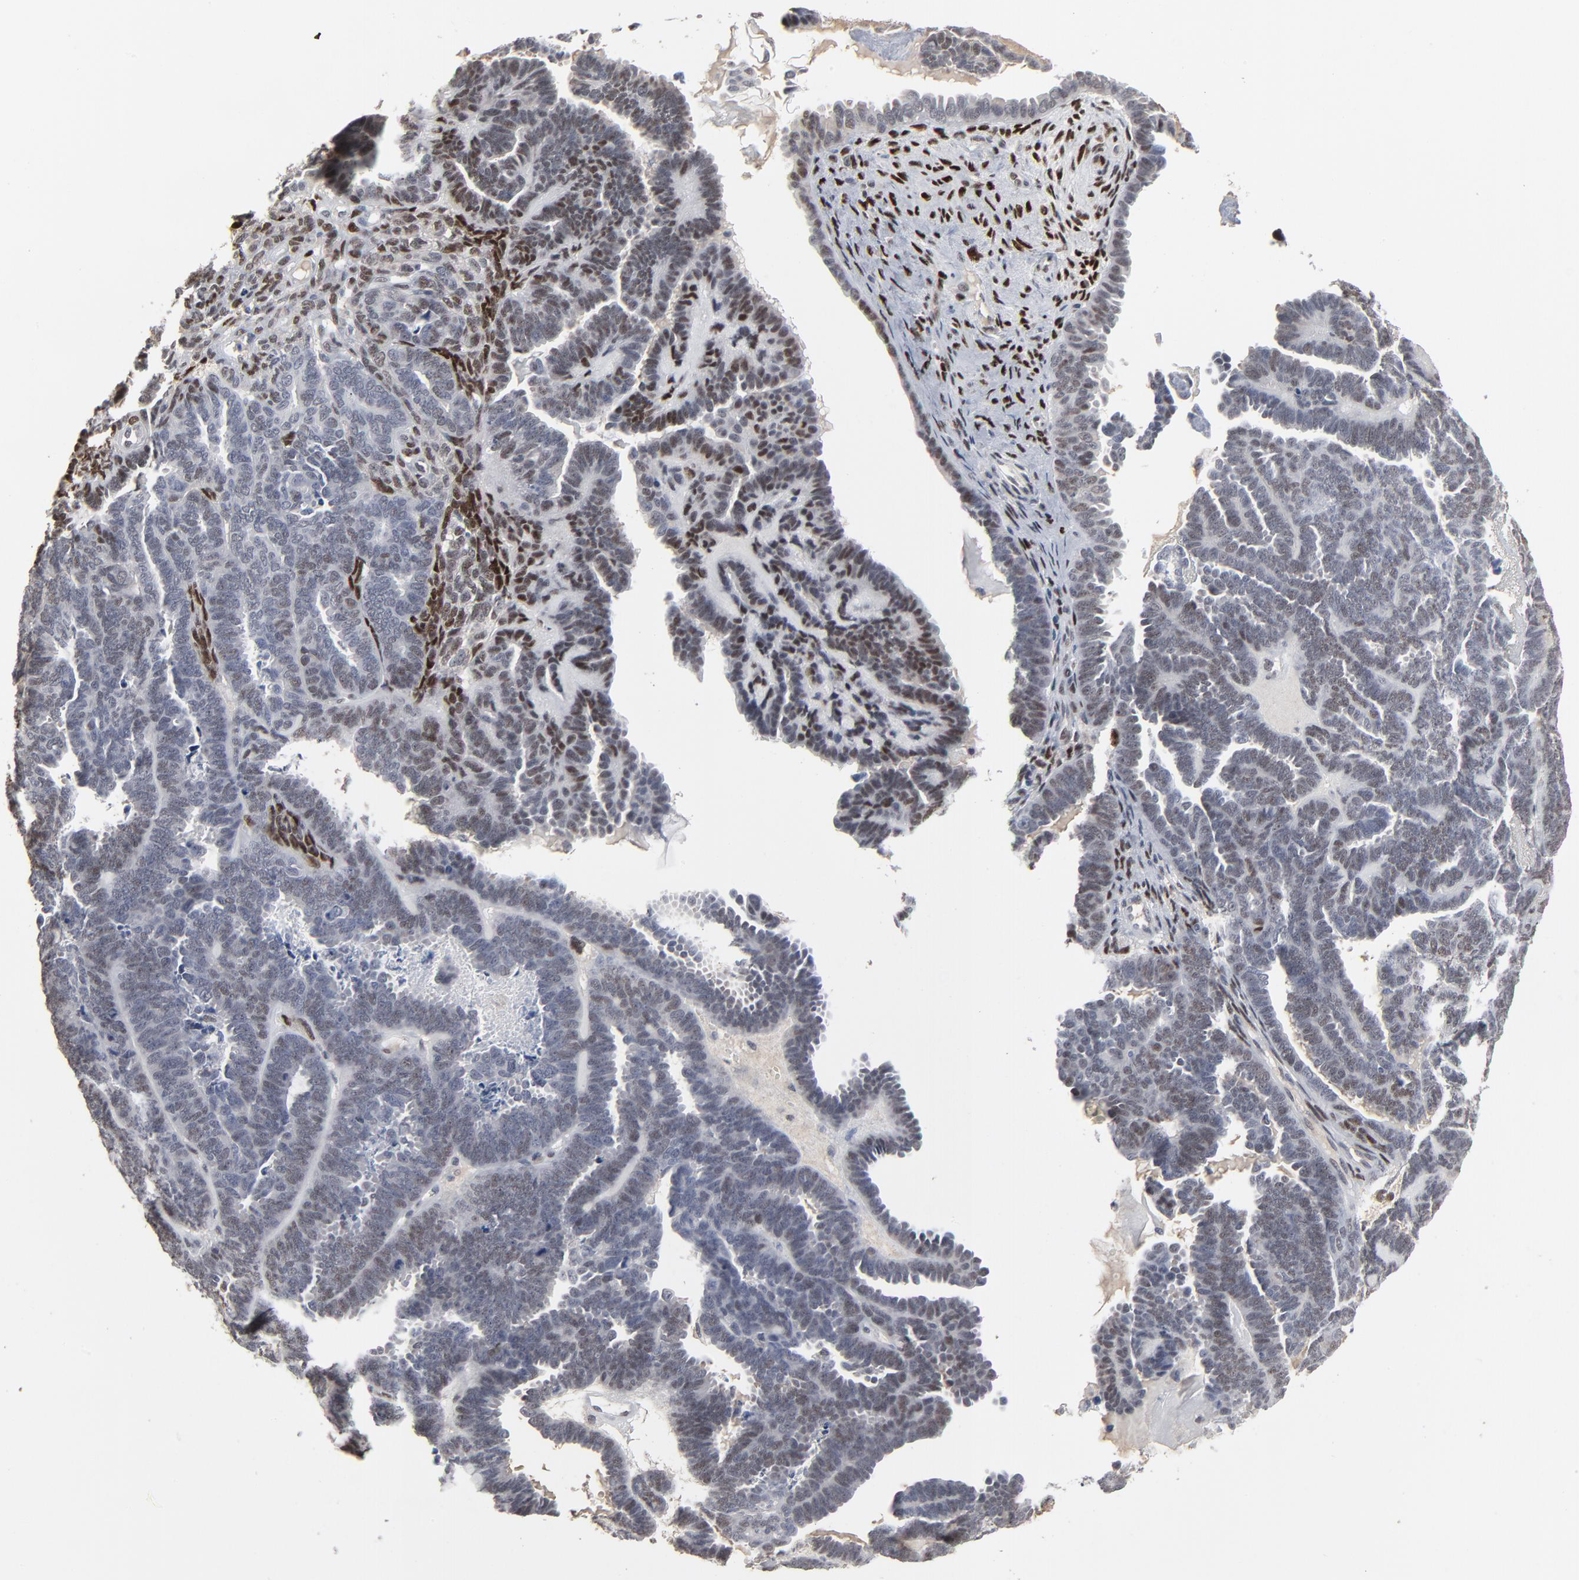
{"staining": {"intensity": "negative", "quantity": "none", "location": "none"}, "tissue": "endometrial cancer", "cell_type": "Tumor cells", "image_type": "cancer", "snomed": [{"axis": "morphology", "description": "Neoplasm, malignant, NOS"}, {"axis": "topography", "description": "Endometrium"}], "caption": "High power microscopy histopathology image of an IHC photomicrograph of endometrial cancer, revealing no significant positivity in tumor cells.", "gene": "ATF7", "patient": {"sex": "female", "age": 74}}